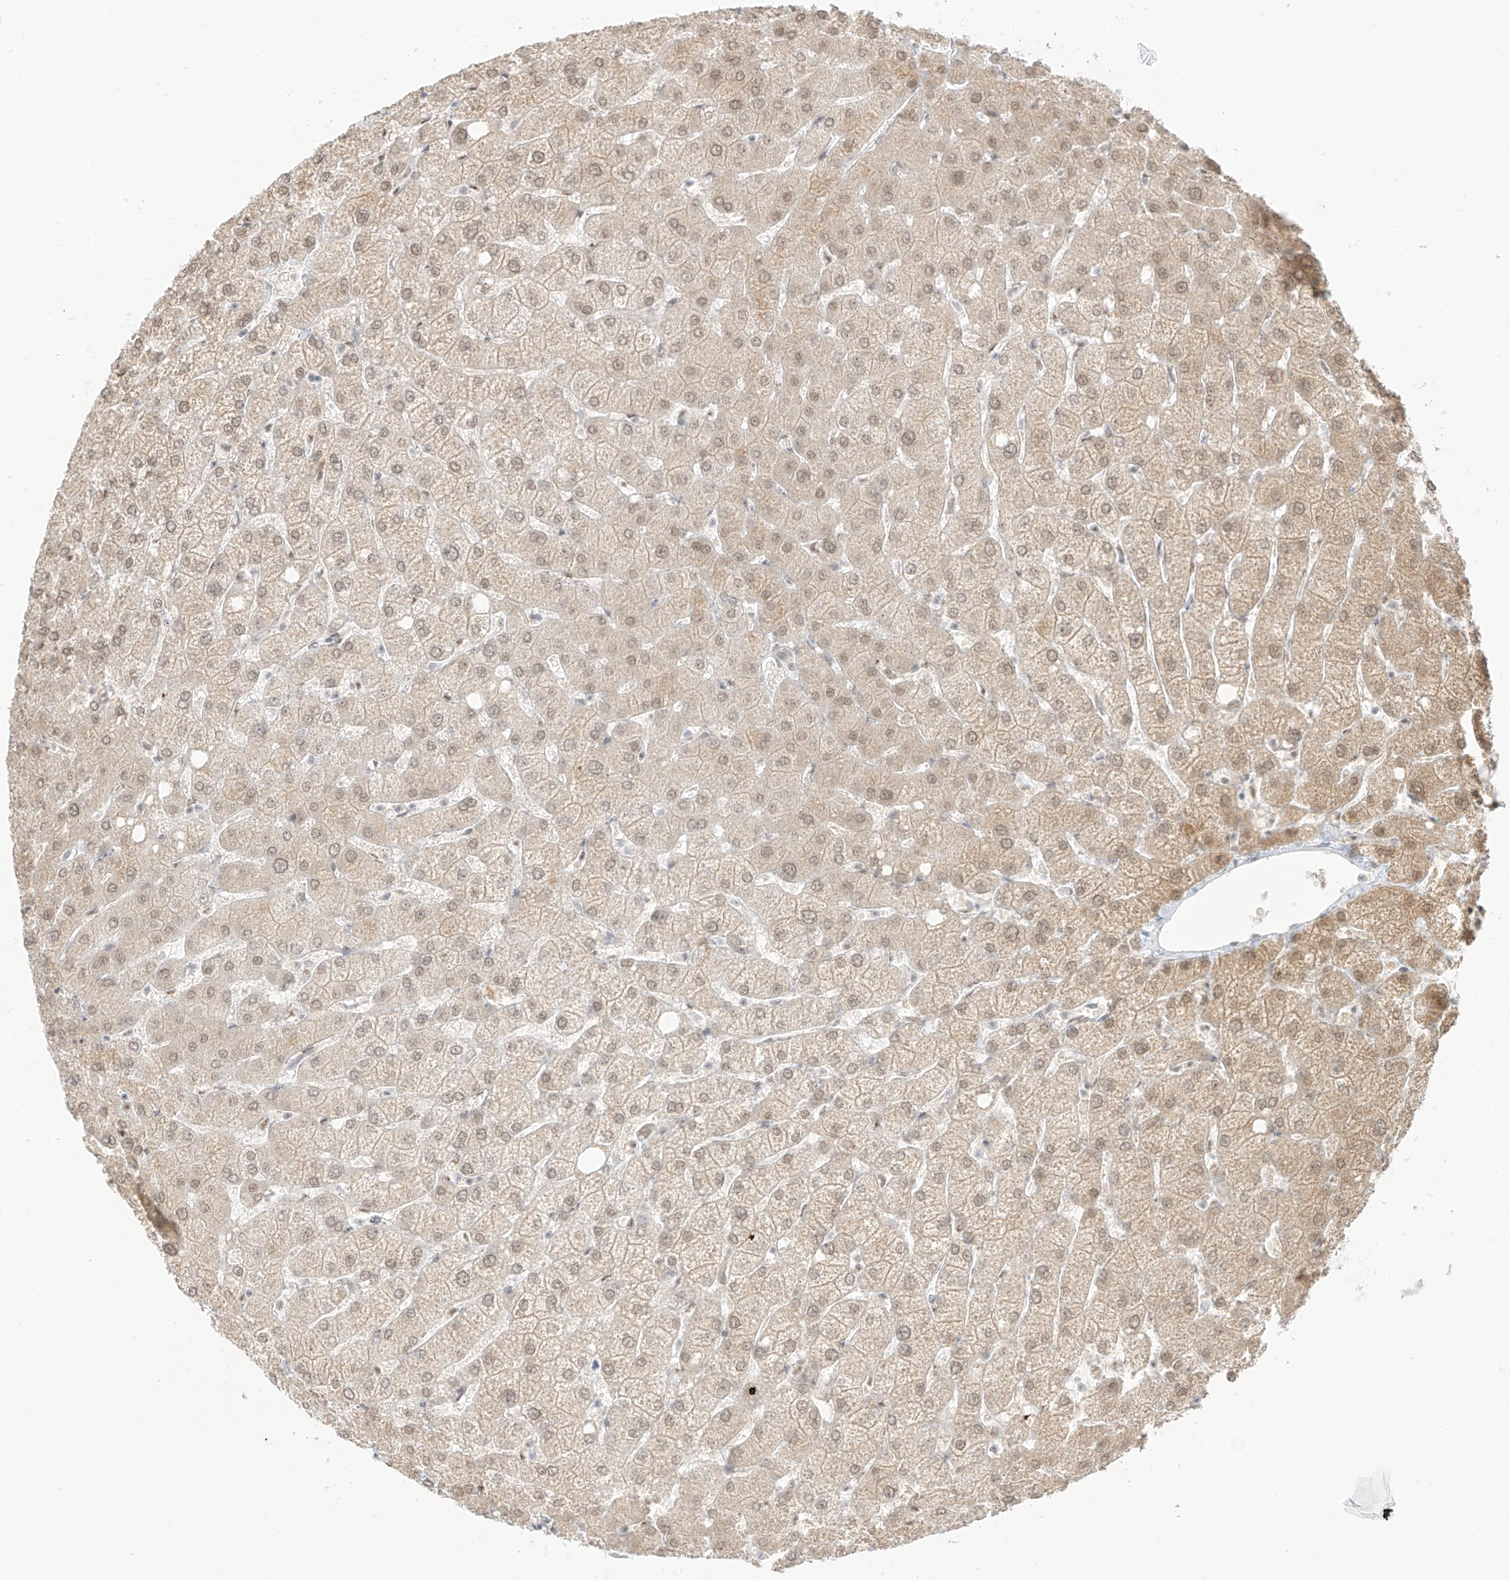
{"staining": {"intensity": "negative", "quantity": "none", "location": "none"}, "tissue": "liver", "cell_type": "Cholangiocytes", "image_type": "normal", "snomed": [{"axis": "morphology", "description": "Normal tissue, NOS"}, {"axis": "topography", "description": "Liver"}], "caption": "High power microscopy histopathology image of an immunohistochemistry micrograph of normal liver, revealing no significant positivity in cholangiocytes.", "gene": "SUPT5H", "patient": {"sex": "female", "age": 54}}